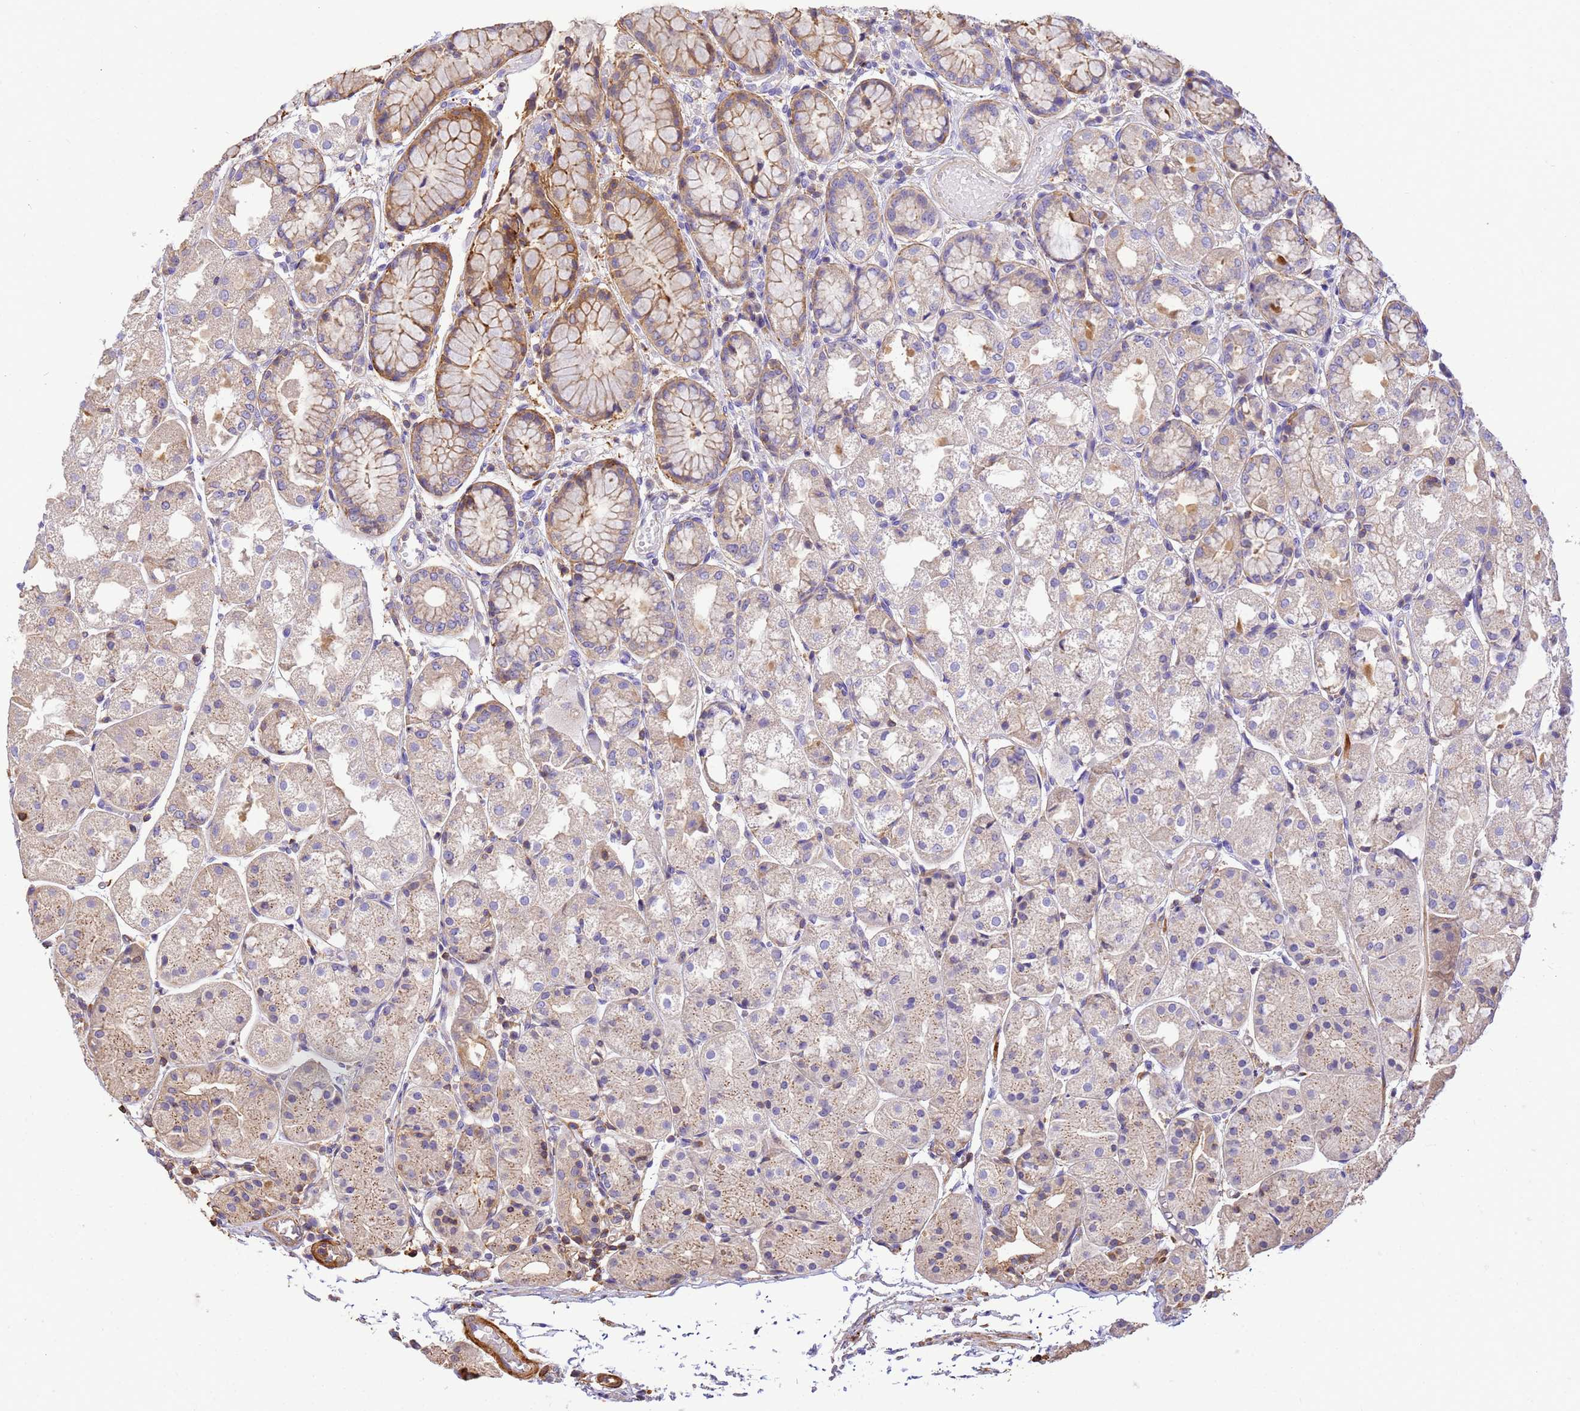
{"staining": {"intensity": "moderate", "quantity": "25%-75%", "location": "cytoplasmic/membranous"}, "tissue": "stomach", "cell_type": "Glandular cells", "image_type": "normal", "snomed": [{"axis": "morphology", "description": "Normal tissue, NOS"}, {"axis": "topography", "description": "Stomach, upper"}], "caption": "High-magnification brightfield microscopy of unremarkable stomach stained with DAB (brown) and counterstained with hematoxylin (blue). glandular cells exhibit moderate cytoplasmic/membranous staining is present in approximately25%-75% of cells.", "gene": "WDR64", "patient": {"sex": "male", "age": 72}}